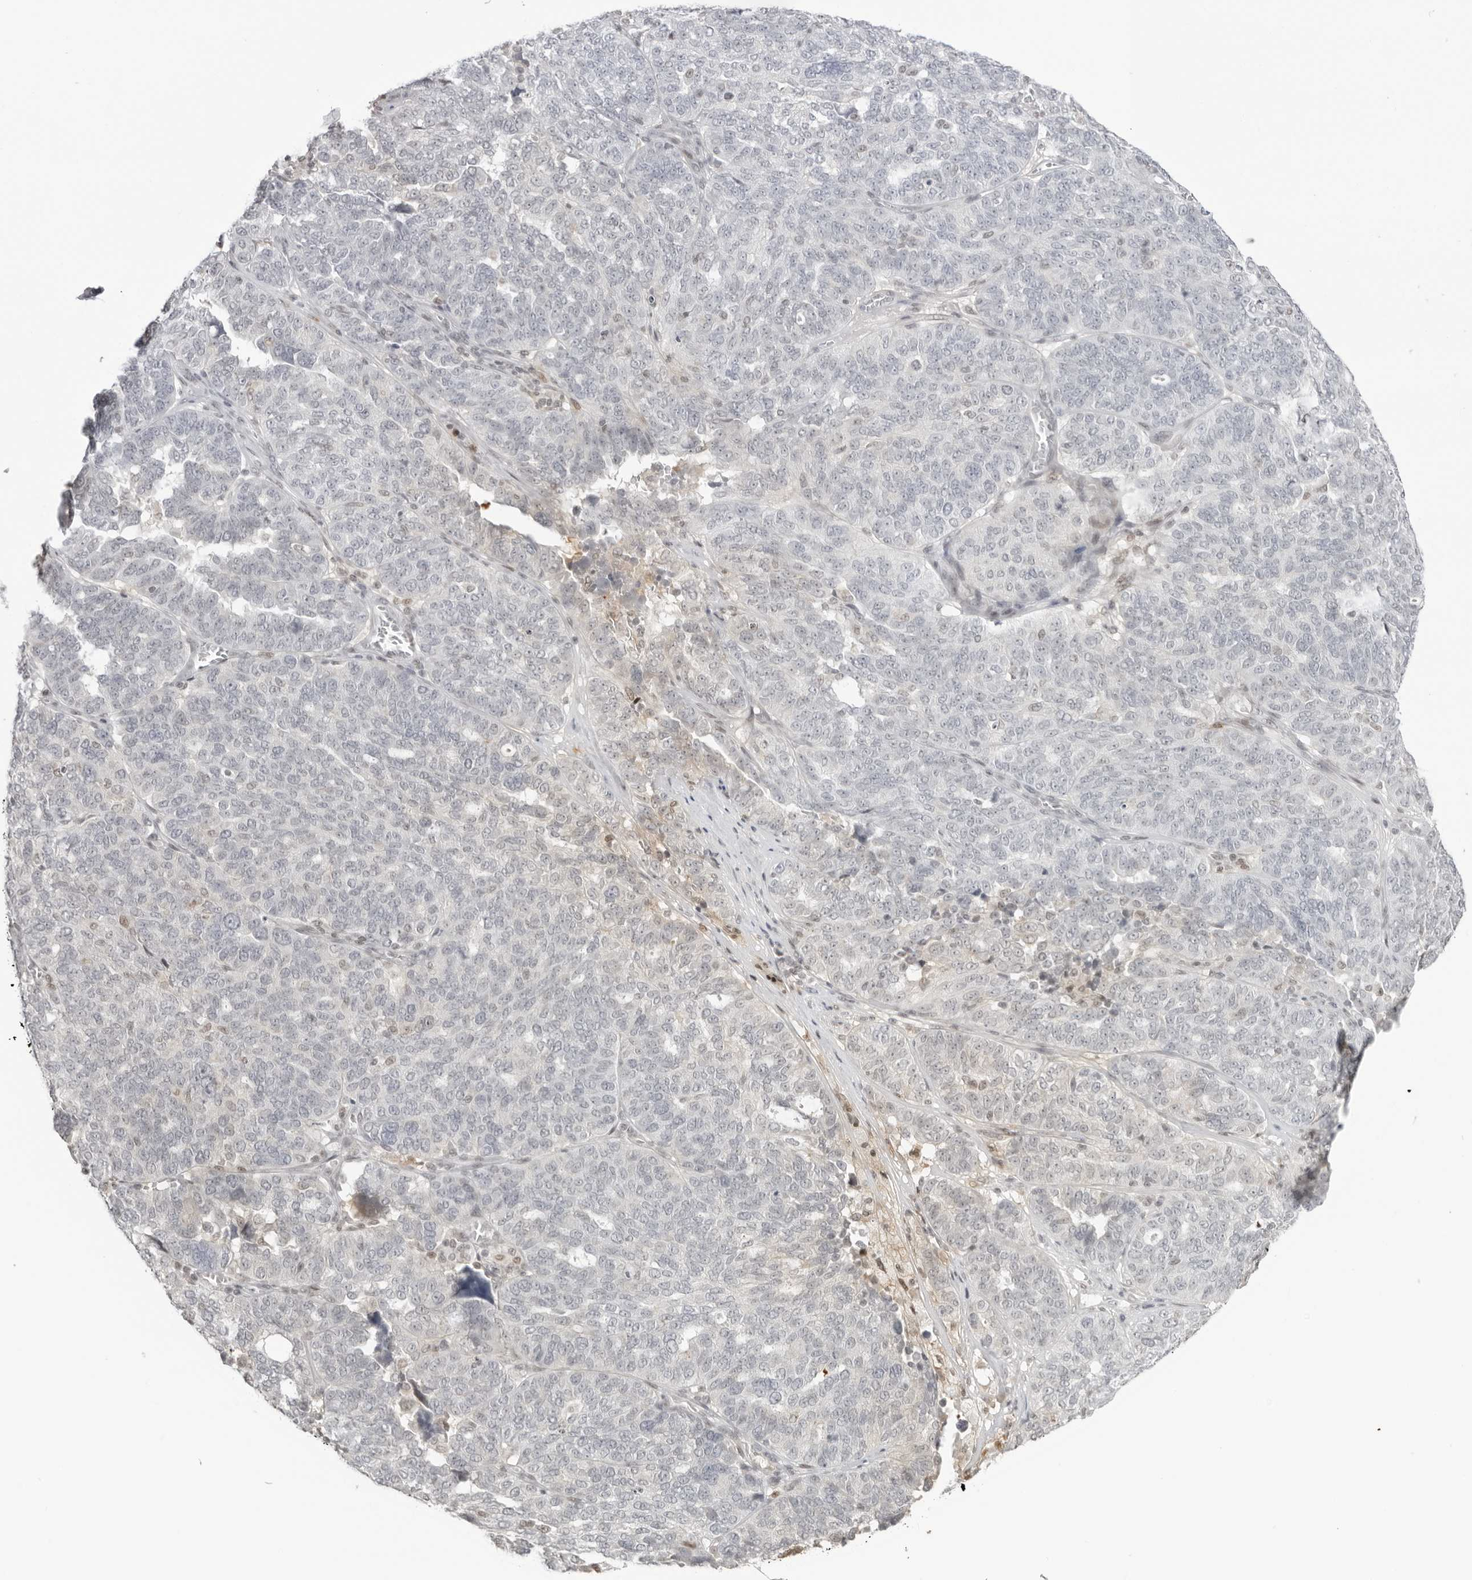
{"staining": {"intensity": "negative", "quantity": "none", "location": "none"}, "tissue": "ovarian cancer", "cell_type": "Tumor cells", "image_type": "cancer", "snomed": [{"axis": "morphology", "description": "Cystadenocarcinoma, serous, NOS"}, {"axis": "topography", "description": "Ovary"}], "caption": "The photomicrograph displays no significant staining in tumor cells of serous cystadenocarcinoma (ovarian). Brightfield microscopy of IHC stained with DAB (3,3'-diaminobenzidine) (brown) and hematoxylin (blue), captured at high magnification.", "gene": "RNF146", "patient": {"sex": "female", "age": 59}}